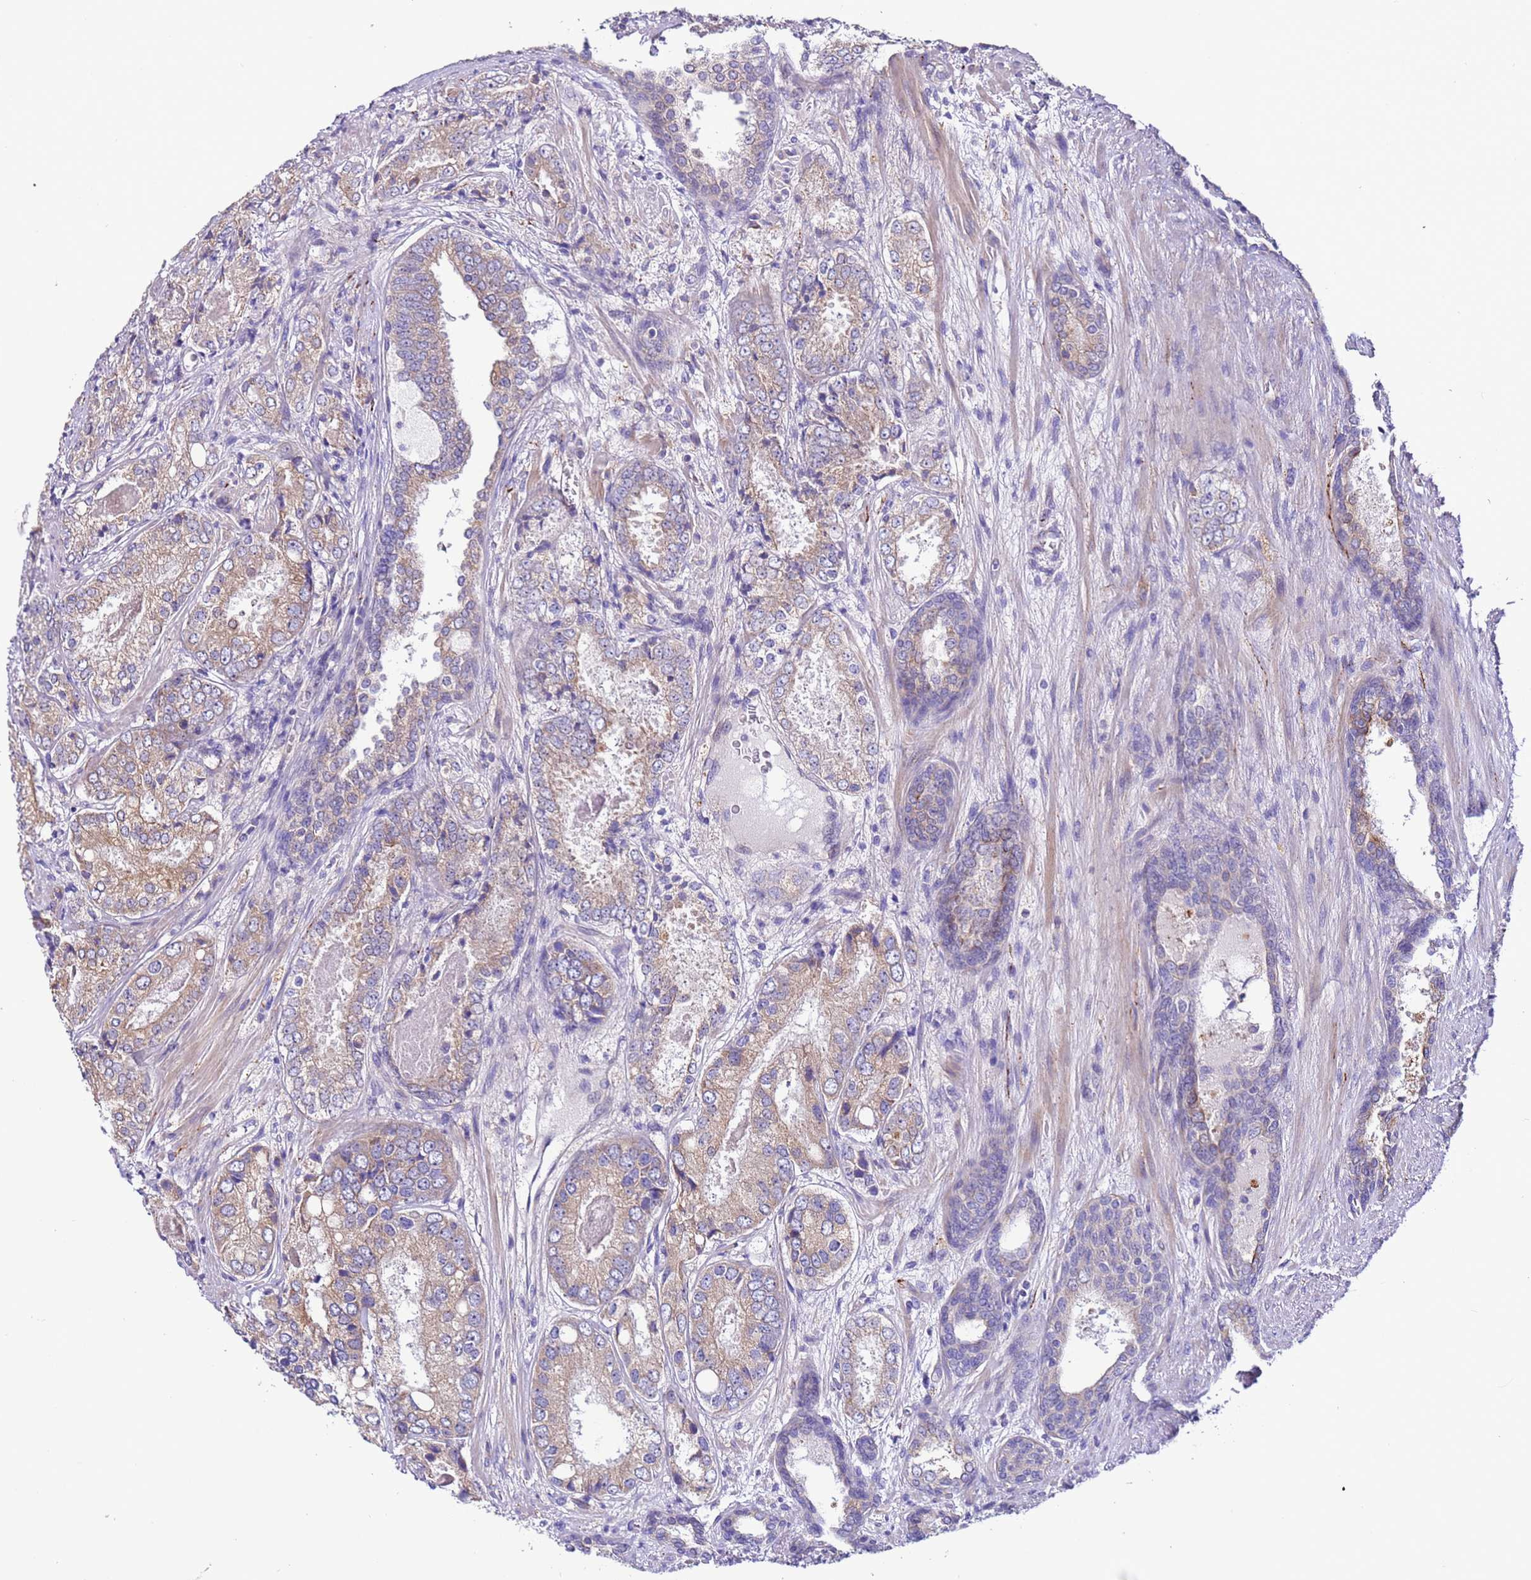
{"staining": {"intensity": "weak", "quantity": ">75%", "location": "cytoplasmic/membranous"}, "tissue": "prostate cancer", "cell_type": "Tumor cells", "image_type": "cancer", "snomed": [{"axis": "morphology", "description": "Adenocarcinoma, High grade"}, {"axis": "topography", "description": "Prostate"}], "caption": "The micrograph displays immunohistochemical staining of prostate cancer (high-grade adenocarcinoma). There is weak cytoplasmic/membranous positivity is identified in approximately >75% of tumor cells. (brown staining indicates protein expression, while blue staining denotes nuclei).", "gene": "SPCS1", "patient": {"sex": "male", "age": 63}}